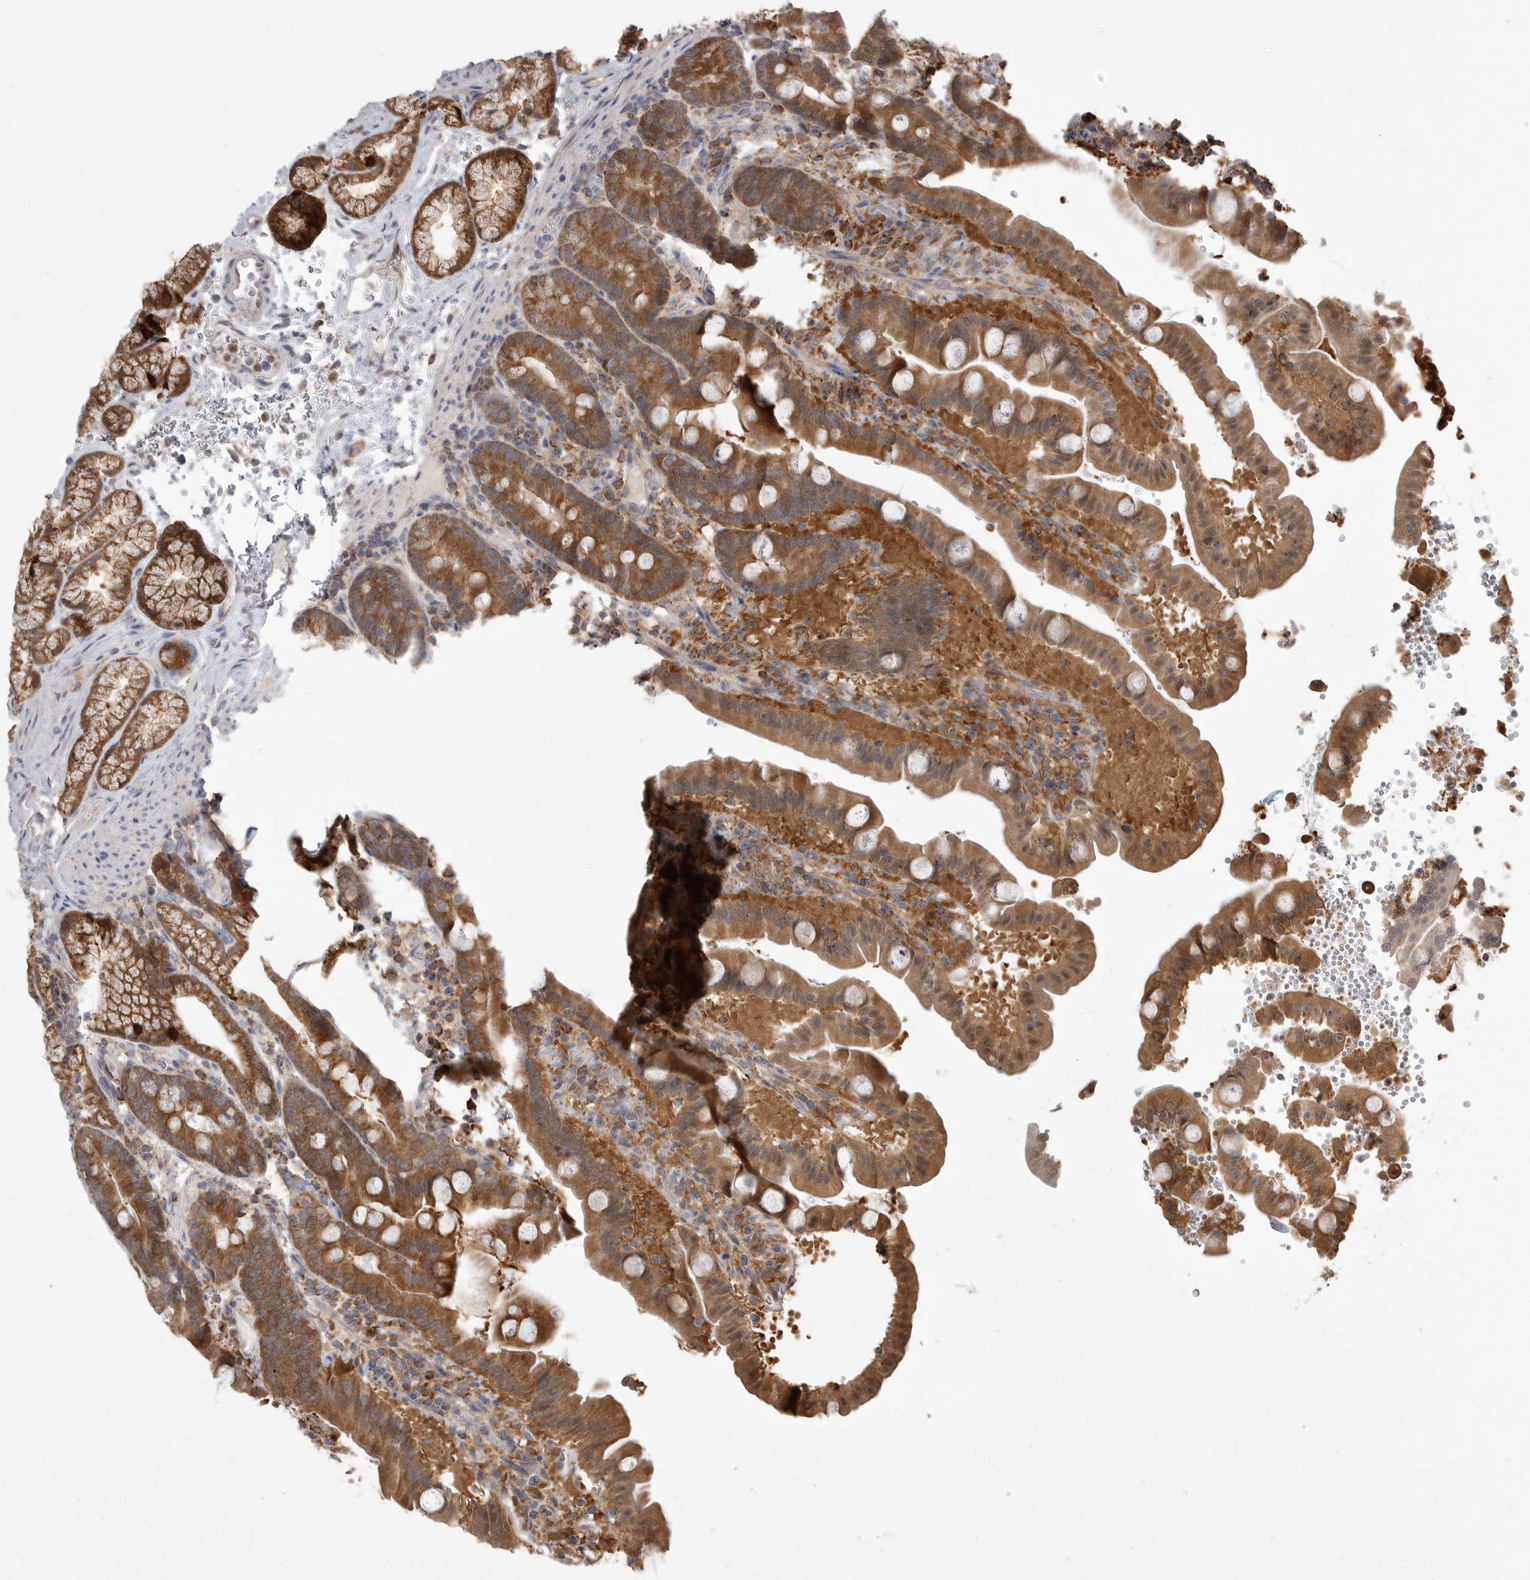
{"staining": {"intensity": "moderate", "quantity": ">75%", "location": "cytoplasmic/membranous"}, "tissue": "duodenum", "cell_type": "Glandular cells", "image_type": "normal", "snomed": [{"axis": "morphology", "description": "Normal tissue, NOS"}, {"axis": "topography", "description": "Duodenum"}], "caption": "Immunohistochemistry of unremarkable duodenum reveals medium levels of moderate cytoplasmic/membranous expression in about >75% of glandular cells.", "gene": "KYAT3", "patient": {"sex": "male", "age": 54}}